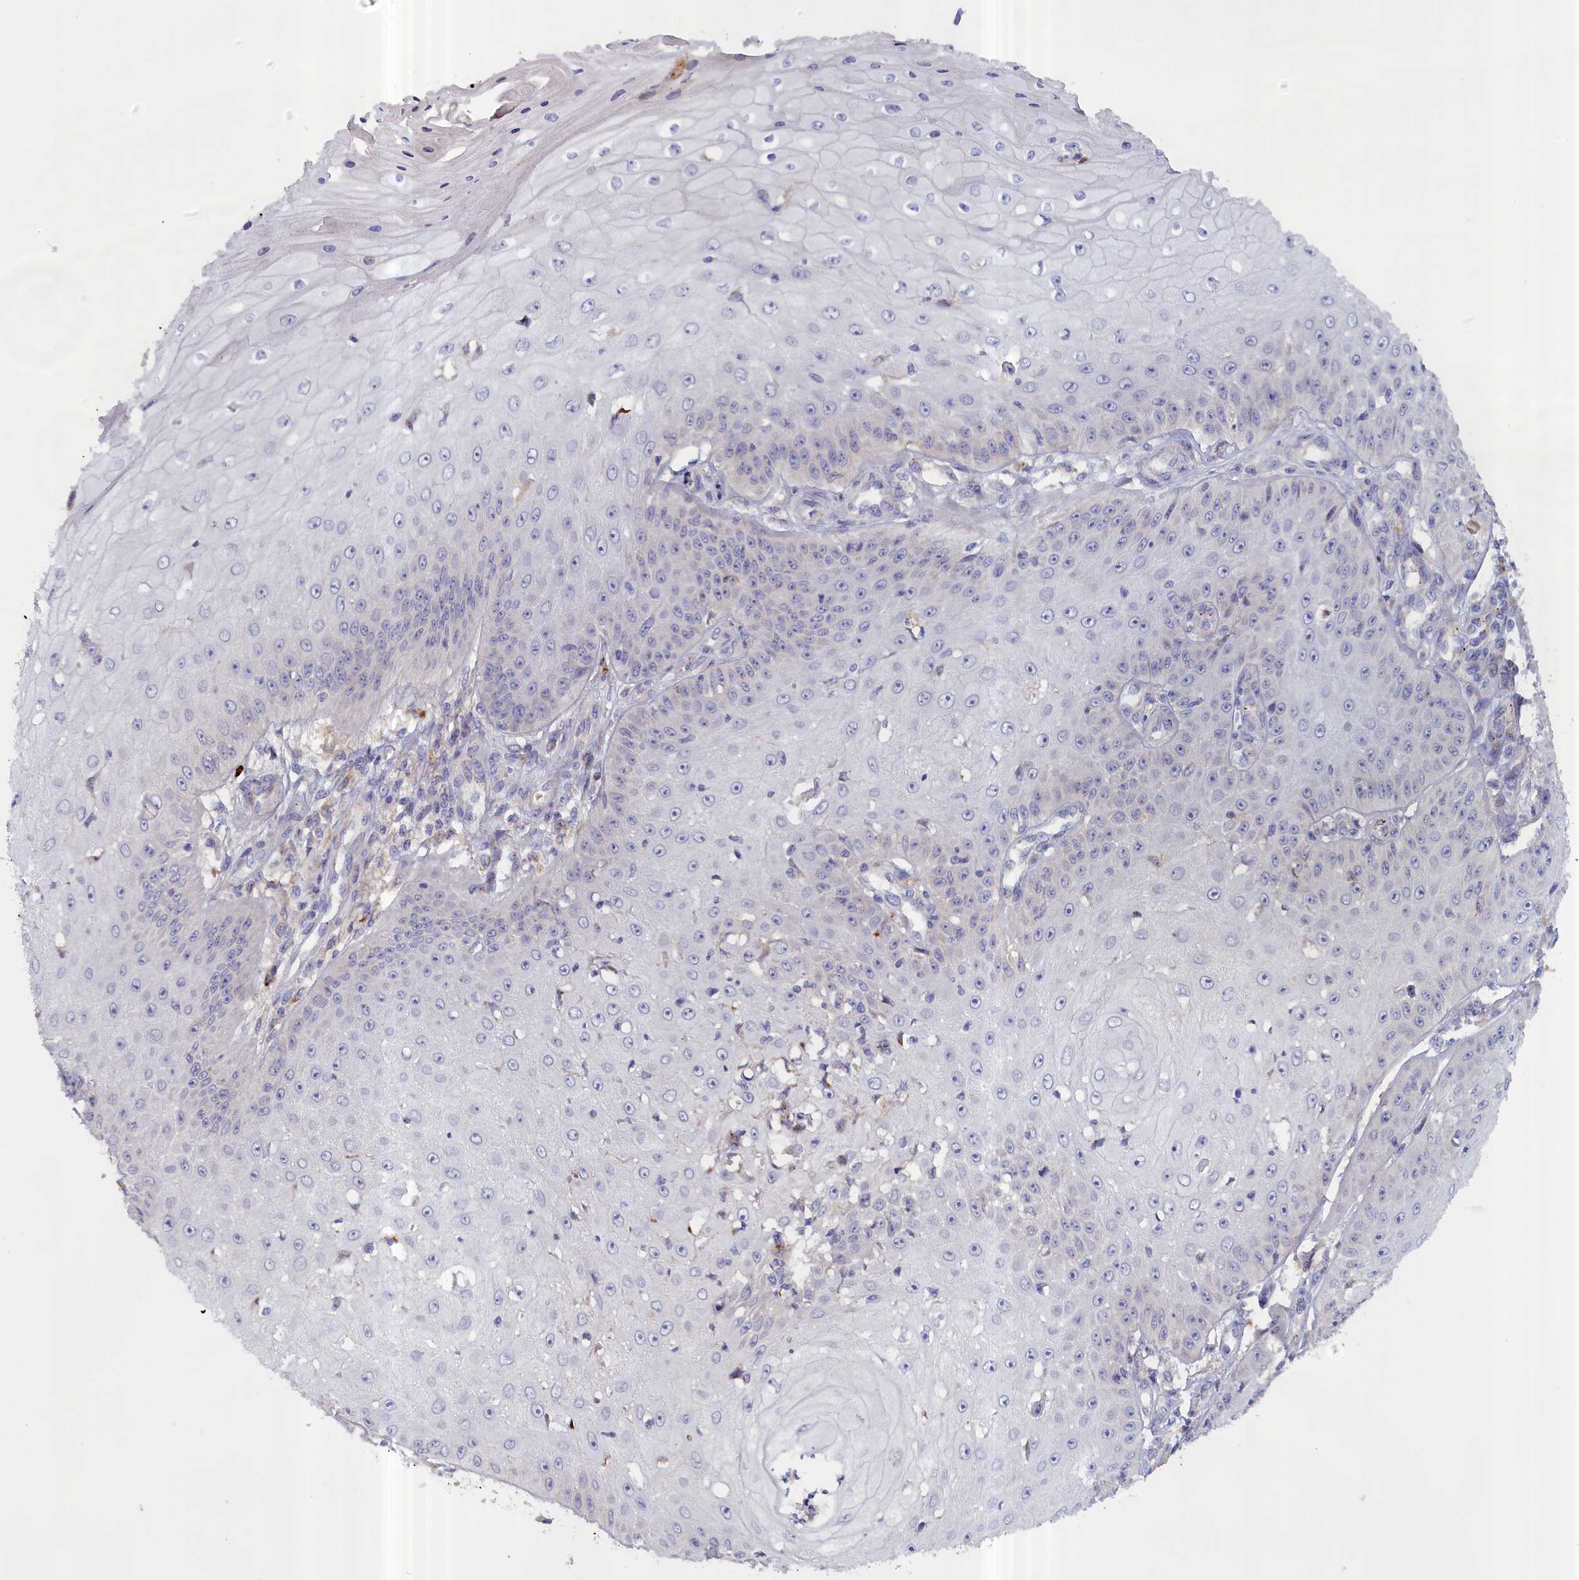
{"staining": {"intensity": "negative", "quantity": "none", "location": "none"}, "tissue": "skin cancer", "cell_type": "Tumor cells", "image_type": "cancer", "snomed": [{"axis": "morphology", "description": "Squamous cell carcinoma, NOS"}, {"axis": "topography", "description": "Skin"}], "caption": "Immunohistochemistry of human skin cancer displays no expression in tumor cells. (Immunohistochemistry (ihc), brightfield microscopy, high magnification).", "gene": "IGFALS", "patient": {"sex": "male", "age": 70}}